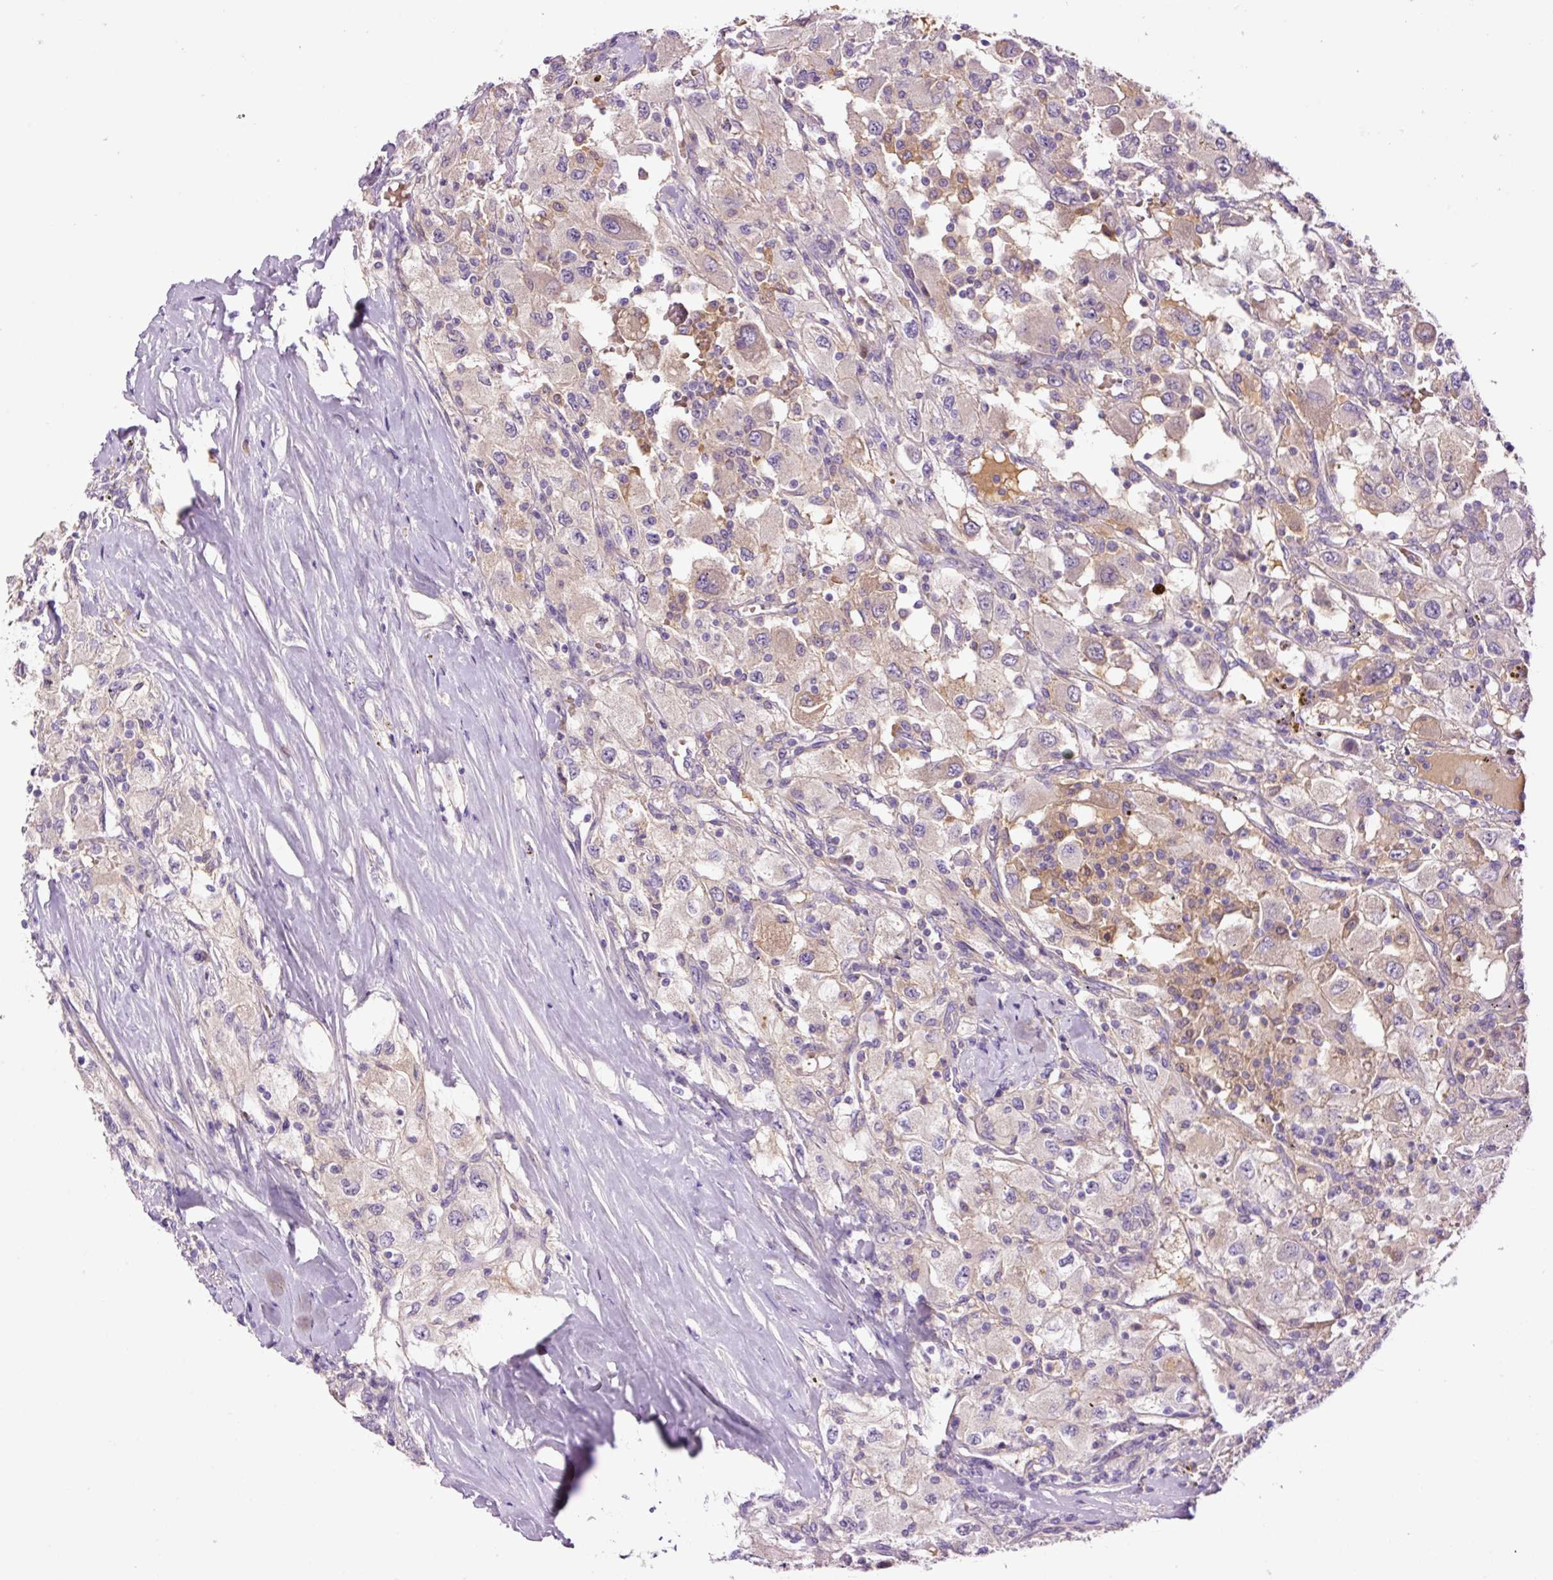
{"staining": {"intensity": "weak", "quantity": "25%-75%", "location": "cytoplasmic/membranous"}, "tissue": "renal cancer", "cell_type": "Tumor cells", "image_type": "cancer", "snomed": [{"axis": "morphology", "description": "Adenocarcinoma, NOS"}, {"axis": "topography", "description": "Kidney"}], "caption": "A histopathology image of adenocarcinoma (renal) stained for a protein displays weak cytoplasmic/membranous brown staining in tumor cells.", "gene": "DPPA4", "patient": {"sex": "female", "age": 67}}